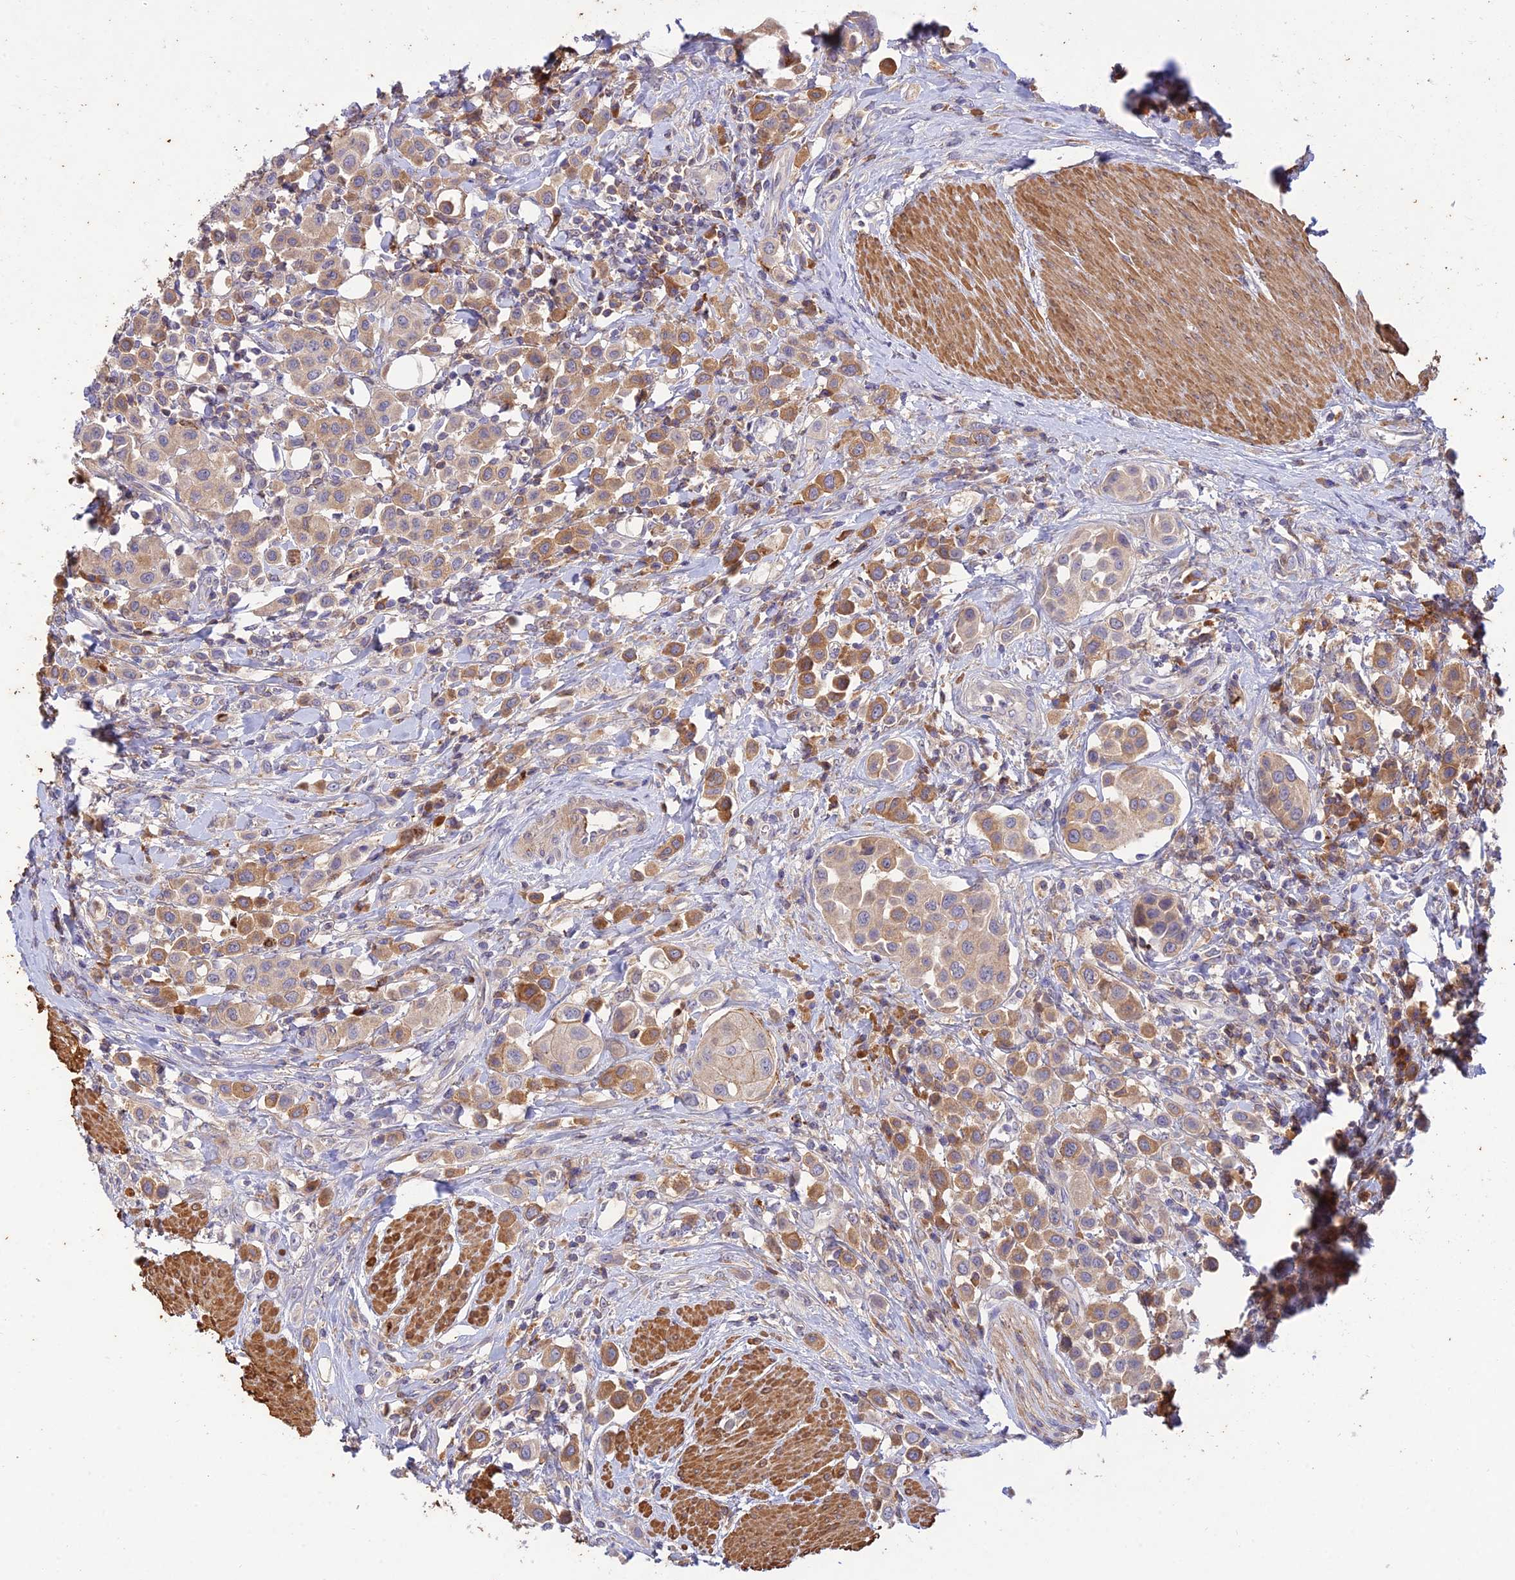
{"staining": {"intensity": "moderate", "quantity": ">75%", "location": "cytoplasmic/membranous"}, "tissue": "urothelial cancer", "cell_type": "Tumor cells", "image_type": "cancer", "snomed": [{"axis": "morphology", "description": "Urothelial carcinoma, High grade"}, {"axis": "topography", "description": "Urinary bladder"}], "caption": "This histopathology image reveals immunohistochemistry (IHC) staining of human urothelial cancer, with medium moderate cytoplasmic/membranous expression in about >75% of tumor cells.", "gene": "ACSM5", "patient": {"sex": "male", "age": 50}}